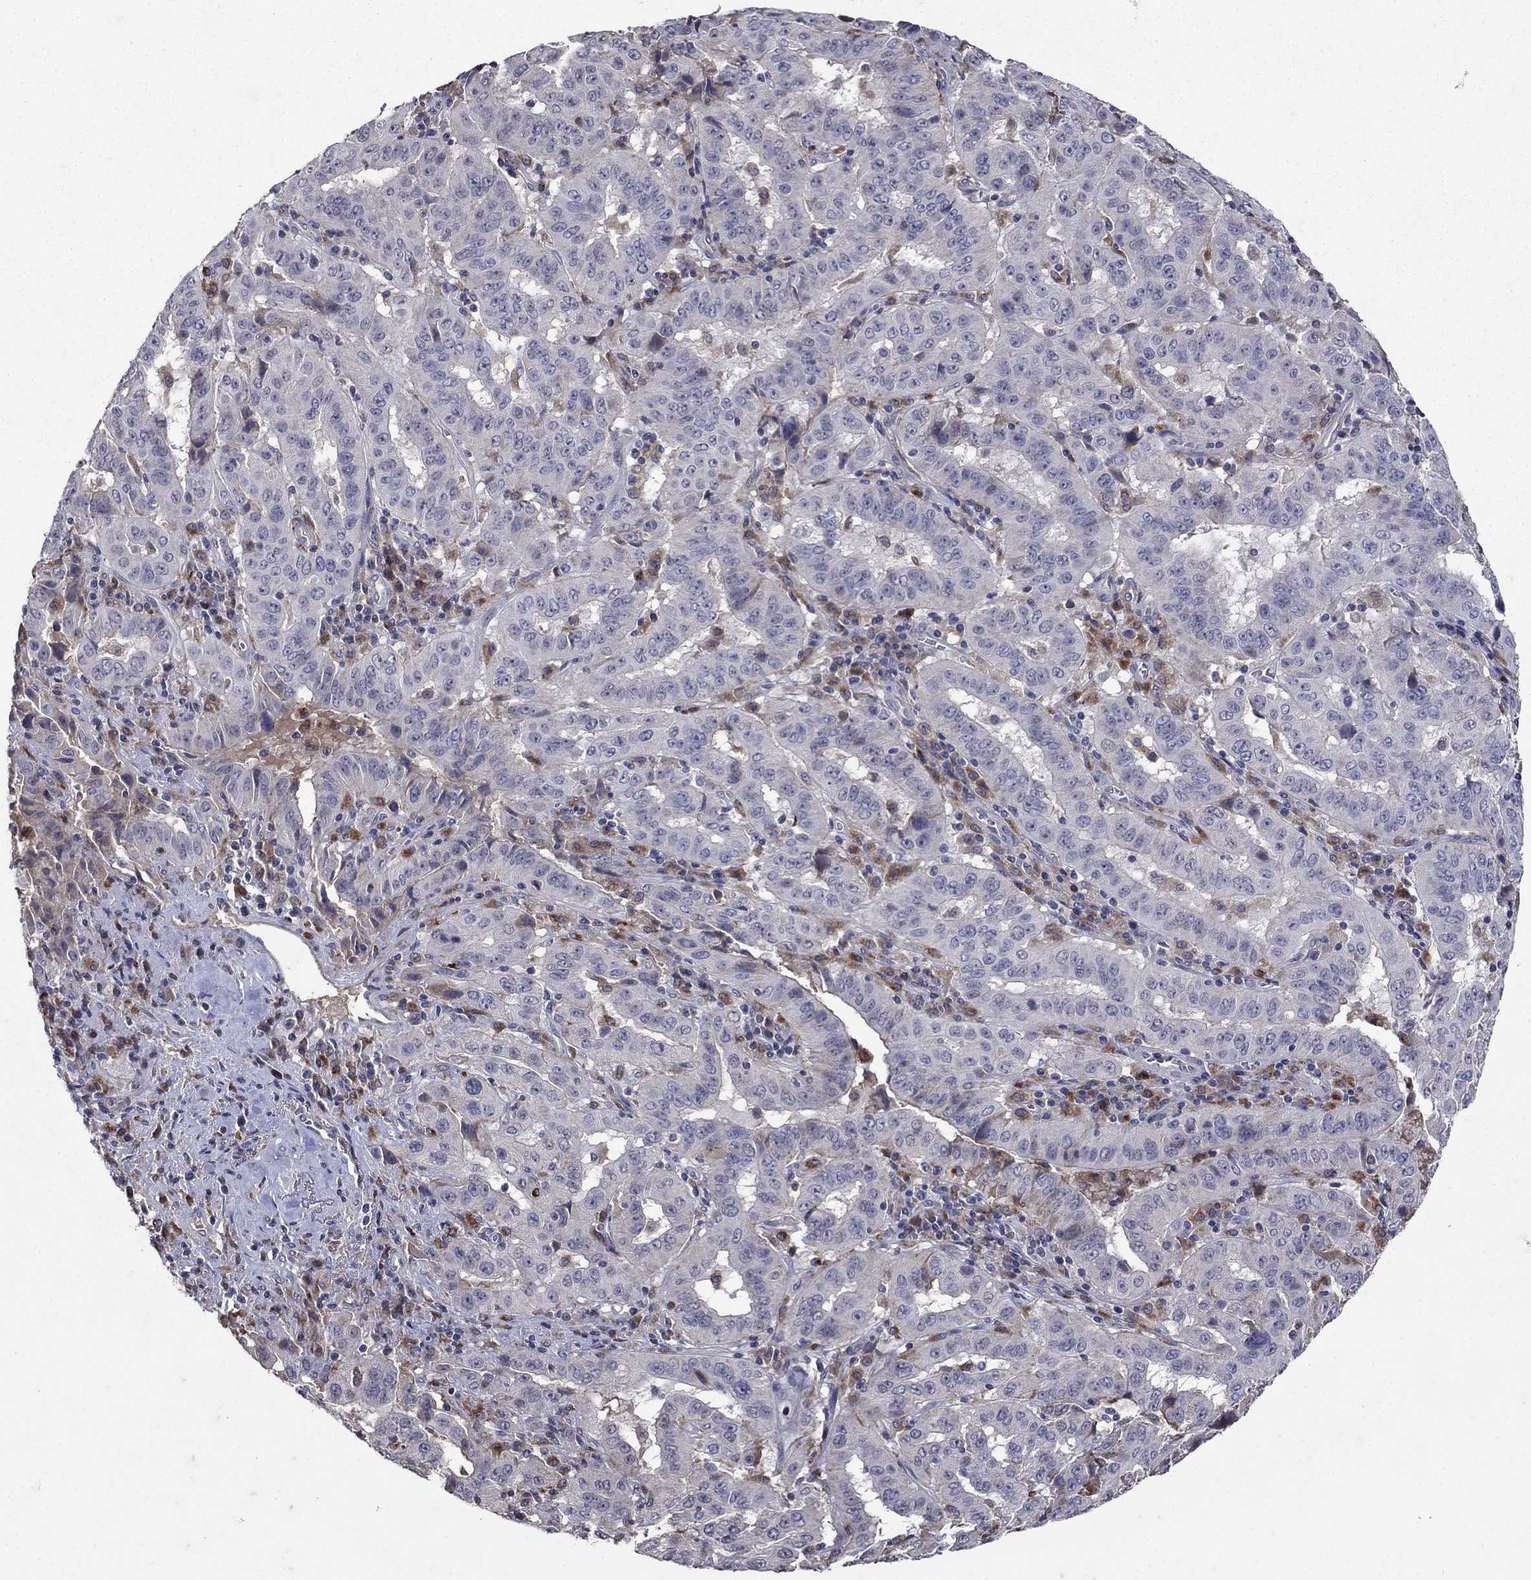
{"staining": {"intensity": "negative", "quantity": "none", "location": "none"}, "tissue": "pancreatic cancer", "cell_type": "Tumor cells", "image_type": "cancer", "snomed": [{"axis": "morphology", "description": "Adenocarcinoma, NOS"}, {"axis": "topography", "description": "Pancreas"}], "caption": "Micrograph shows no significant protein staining in tumor cells of pancreatic cancer (adenocarcinoma).", "gene": "NPC2", "patient": {"sex": "male", "age": 63}}